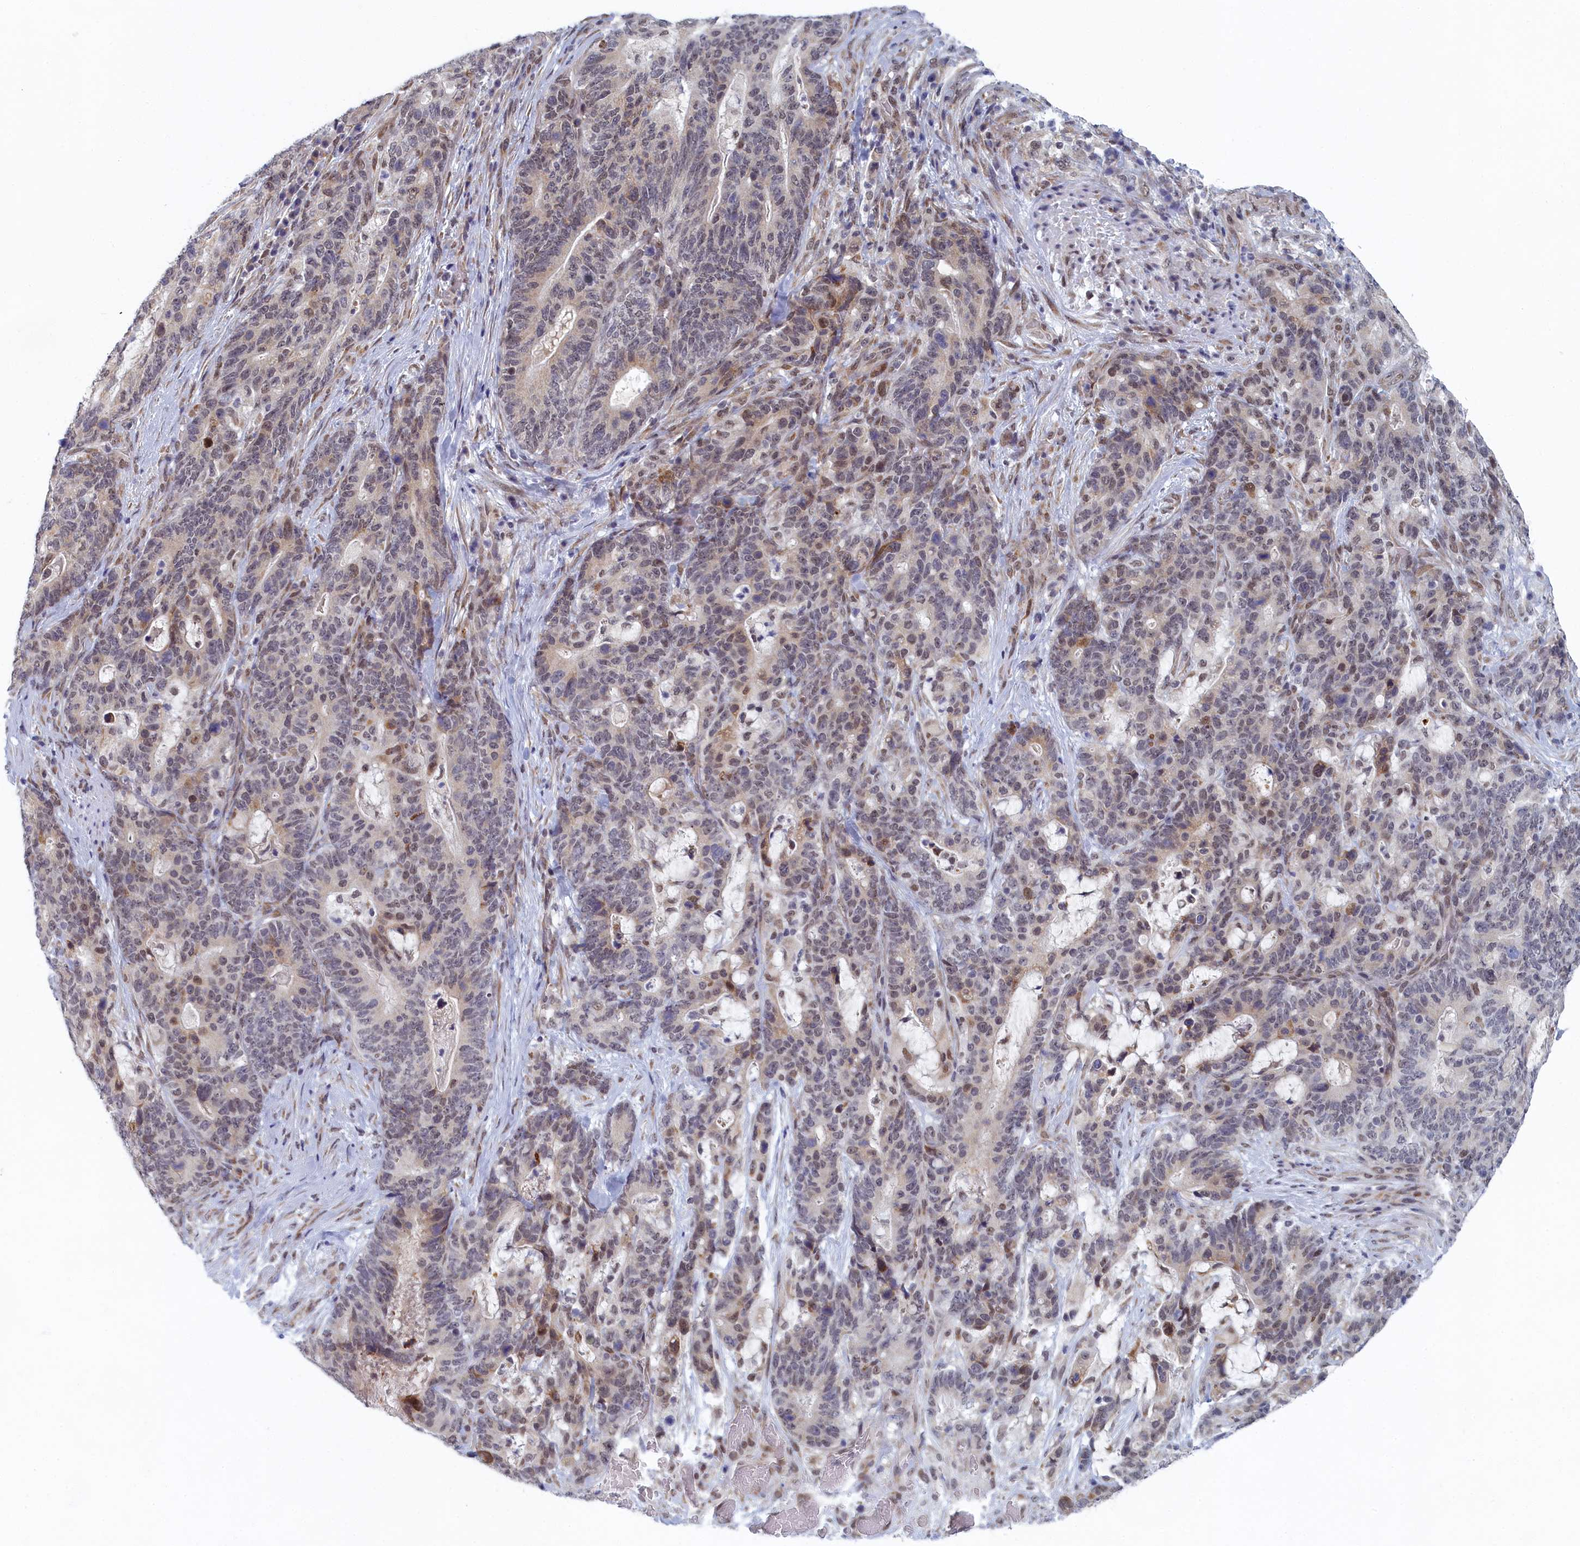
{"staining": {"intensity": "negative", "quantity": "none", "location": "none"}, "tissue": "stomach cancer", "cell_type": "Tumor cells", "image_type": "cancer", "snomed": [{"axis": "morphology", "description": "Normal tissue, NOS"}, {"axis": "morphology", "description": "Adenocarcinoma, NOS"}, {"axis": "topography", "description": "Stomach"}], "caption": "DAB immunohistochemical staining of human stomach adenocarcinoma reveals no significant staining in tumor cells.", "gene": "DNAJC17", "patient": {"sex": "female", "age": 64}}